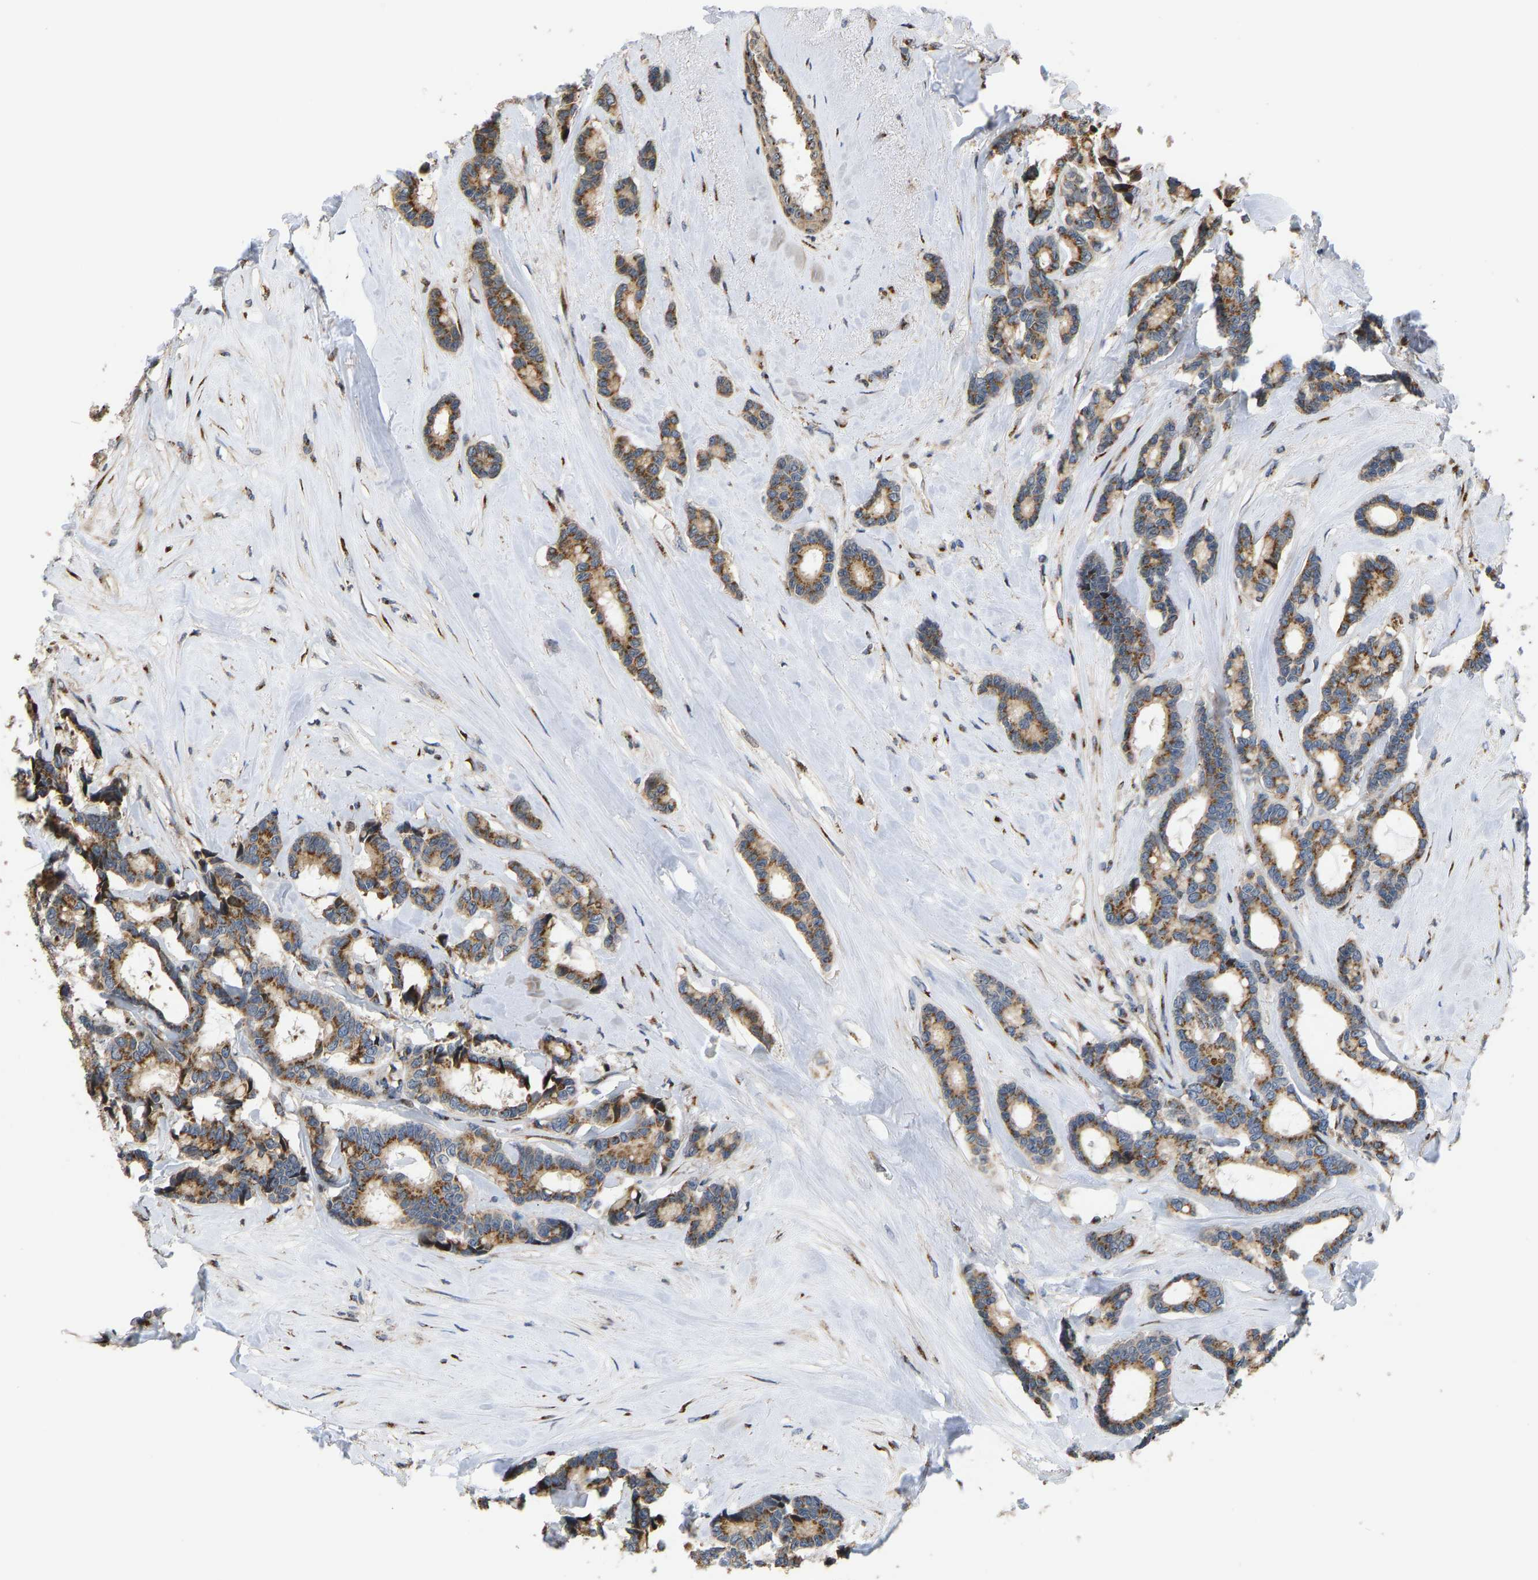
{"staining": {"intensity": "moderate", "quantity": ">75%", "location": "cytoplasmic/membranous"}, "tissue": "breast cancer", "cell_type": "Tumor cells", "image_type": "cancer", "snomed": [{"axis": "morphology", "description": "Duct carcinoma"}, {"axis": "topography", "description": "Breast"}], "caption": "Breast invasive ductal carcinoma was stained to show a protein in brown. There is medium levels of moderate cytoplasmic/membranous positivity in about >75% of tumor cells. The protein is stained brown, and the nuclei are stained in blue (DAB (3,3'-diaminobenzidine) IHC with brightfield microscopy, high magnification).", "gene": "YIPF4", "patient": {"sex": "female", "age": 87}}